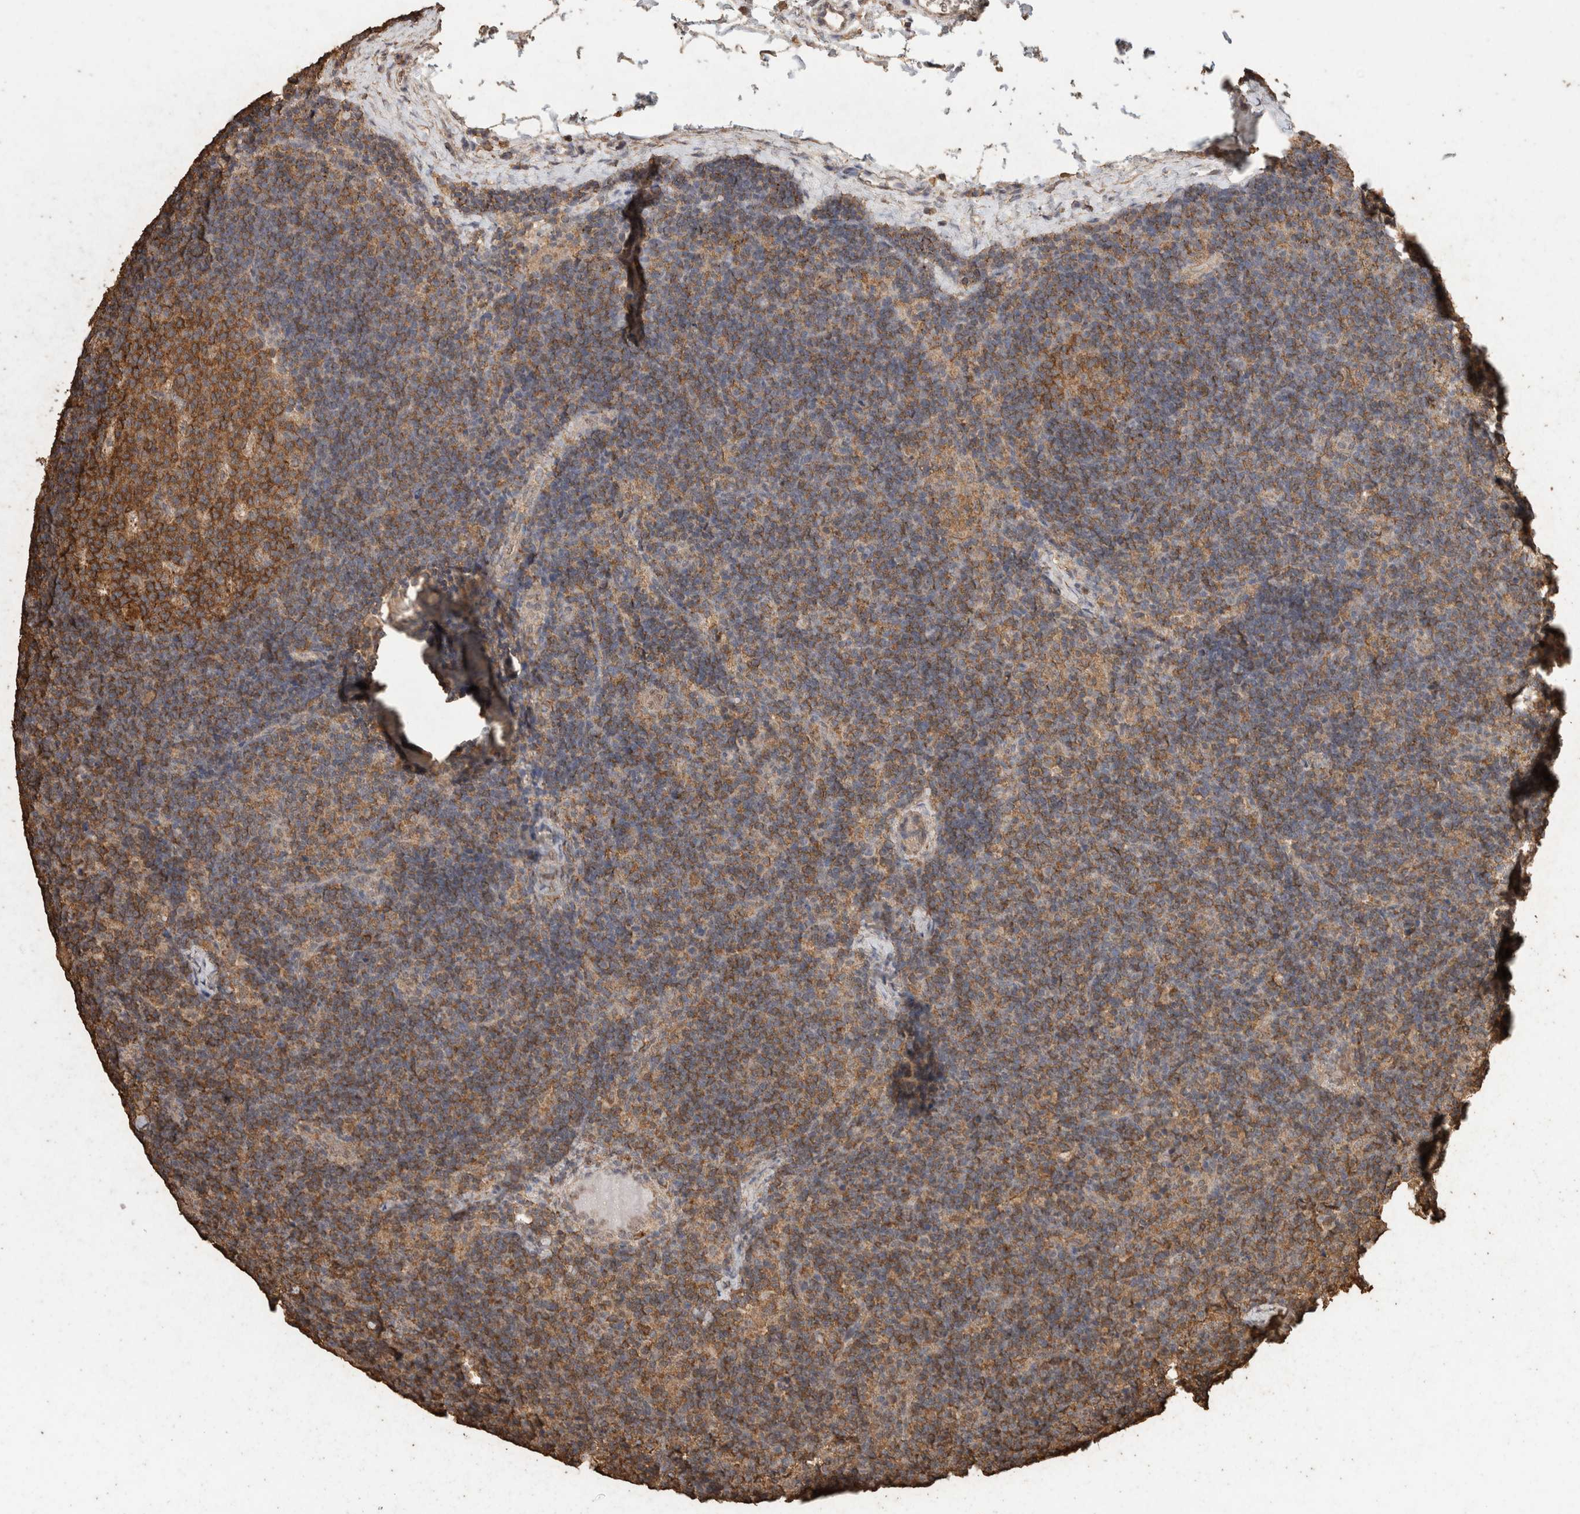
{"staining": {"intensity": "strong", "quantity": ">75%", "location": "cytoplasmic/membranous"}, "tissue": "lymph node", "cell_type": "Germinal center cells", "image_type": "normal", "snomed": [{"axis": "morphology", "description": "Normal tissue, NOS"}, {"axis": "topography", "description": "Lymph node"}], "caption": "About >75% of germinal center cells in normal human lymph node display strong cytoplasmic/membranous protein expression as visualized by brown immunohistochemical staining.", "gene": "CX3CL1", "patient": {"sex": "female", "age": 22}}